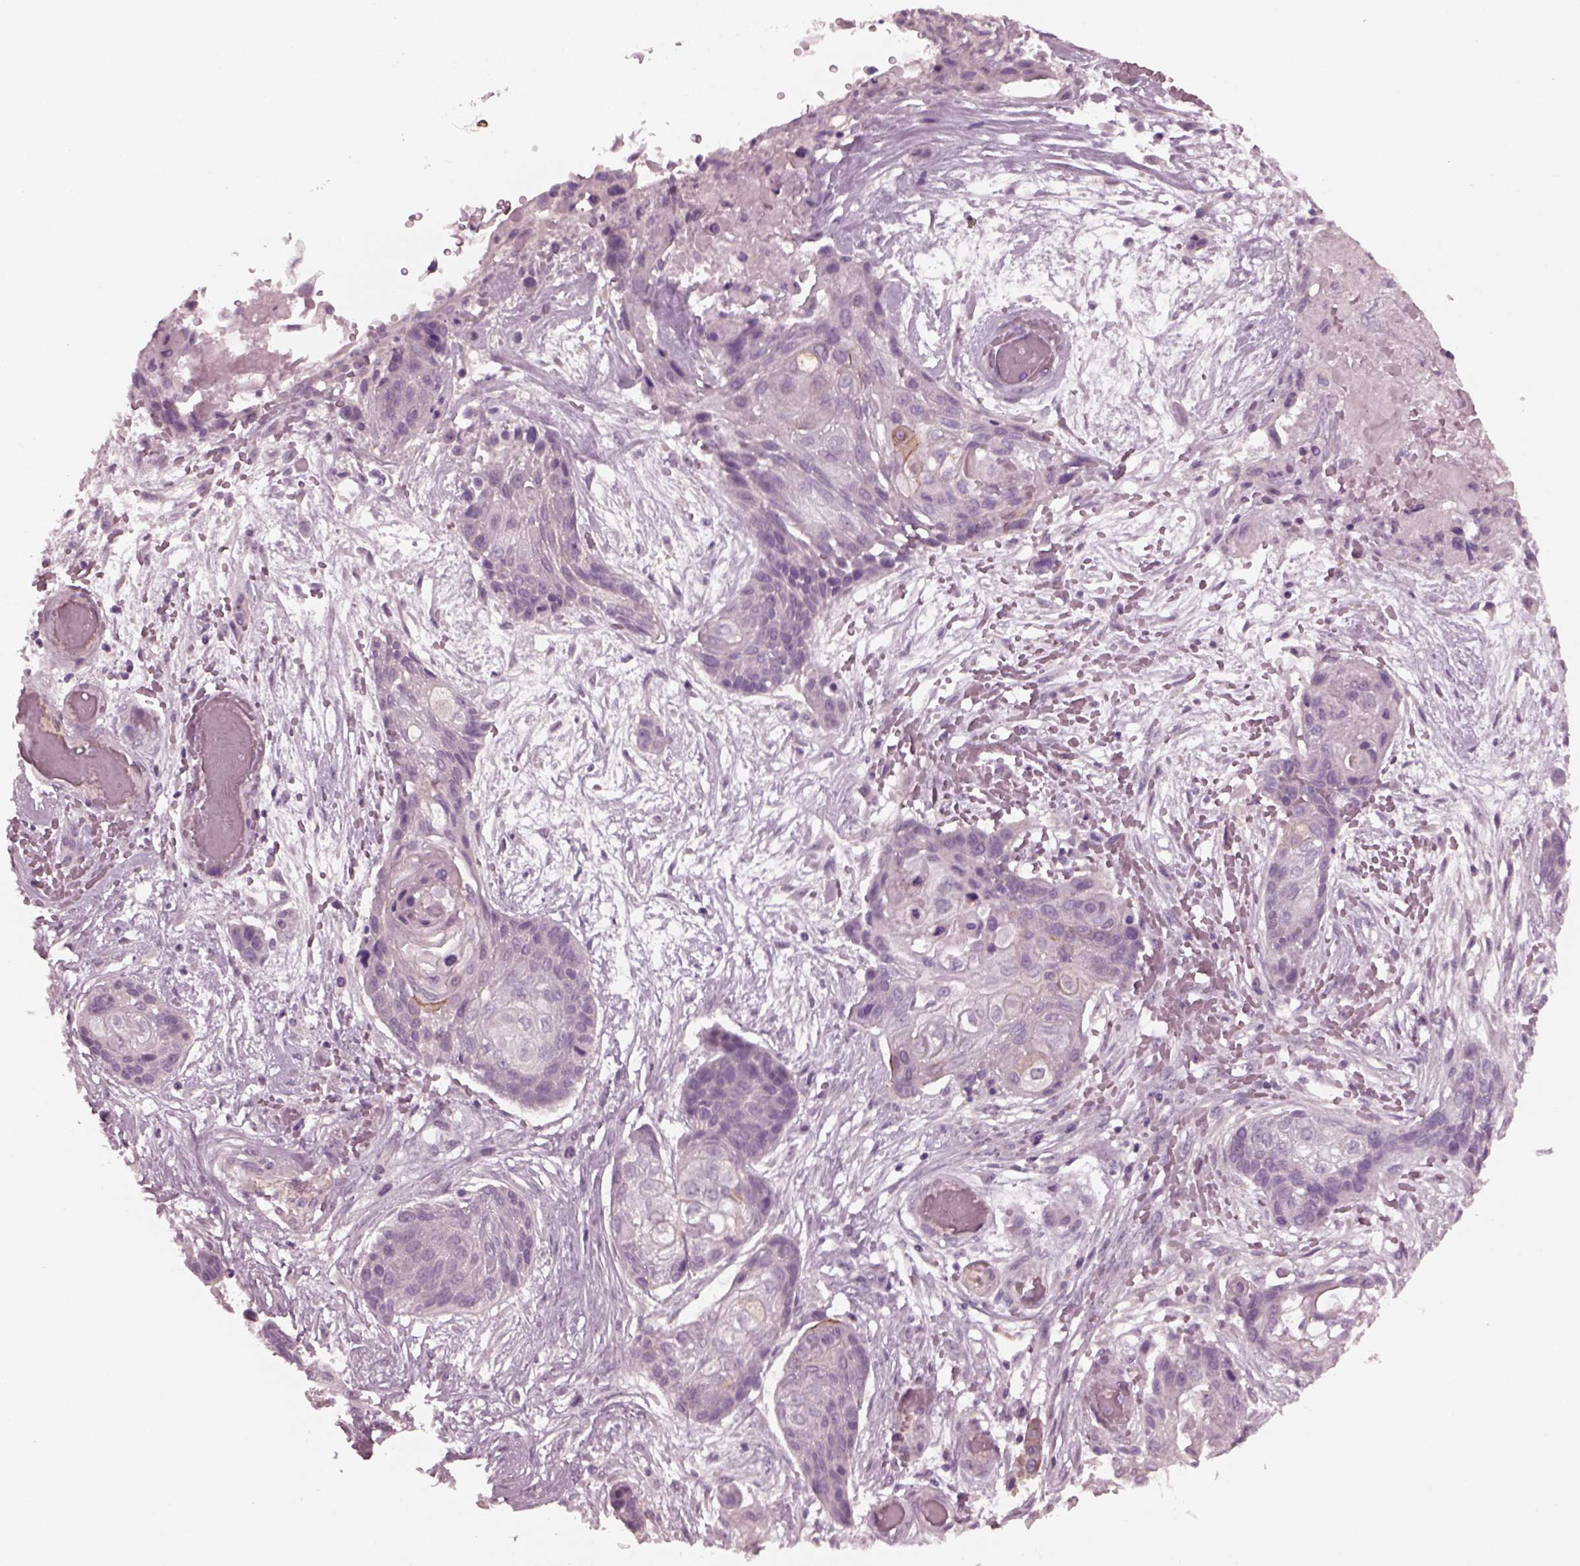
{"staining": {"intensity": "negative", "quantity": "none", "location": "none"}, "tissue": "lung cancer", "cell_type": "Tumor cells", "image_type": "cancer", "snomed": [{"axis": "morphology", "description": "Squamous cell carcinoma, NOS"}, {"axis": "topography", "description": "Lung"}], "caption": "Tumor cells show no significant protein positivity in lung squamous cell carcinoma. (Stains: DAB immunohistochemistry with hematoxylin counter stain, Microscopy: brightfield microscopy at high magnification).", "gene": "YY2", "patient": {"sex": "male", "age": 69}}